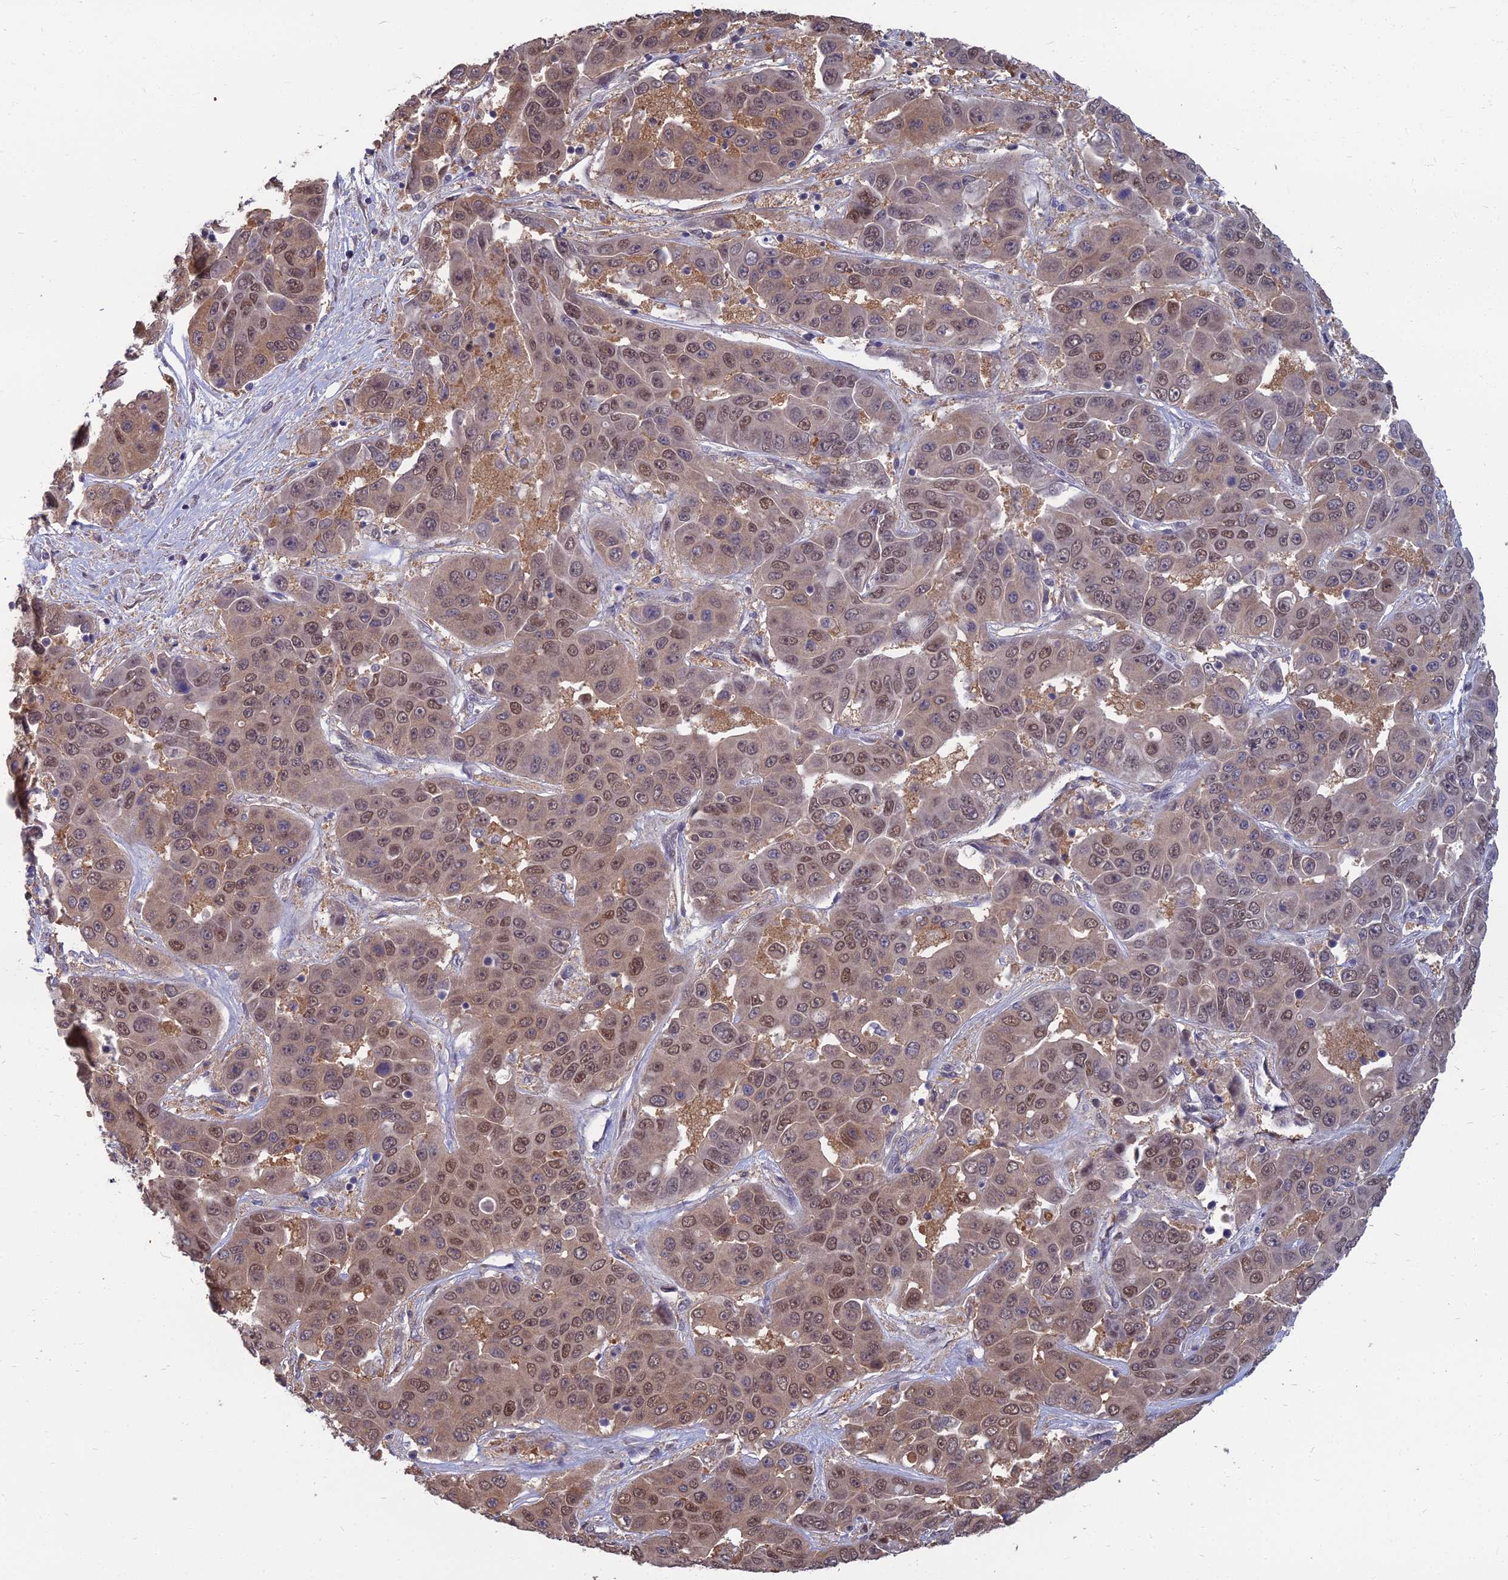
{"staining": {"intensity": "moderate", "quantity": ">75%", "location": "nuclear"}, "tissue": "liver cancer", "cell_type": "Tumor cells", "image_type": "cancer", "snomed": [{"axis": "morphology", "description": "Cholangiocarcinoma"}, {"axis": "topography", "description": "Liver"}], "caption": "Immunohistochemistry of human cholangiocarcinoma (liver) displays medium levels of moderate nuclear positivity in about >75% of tumor cells.", "gene": "NR4A3", "patient": {"sex": "female", "age": 52}}